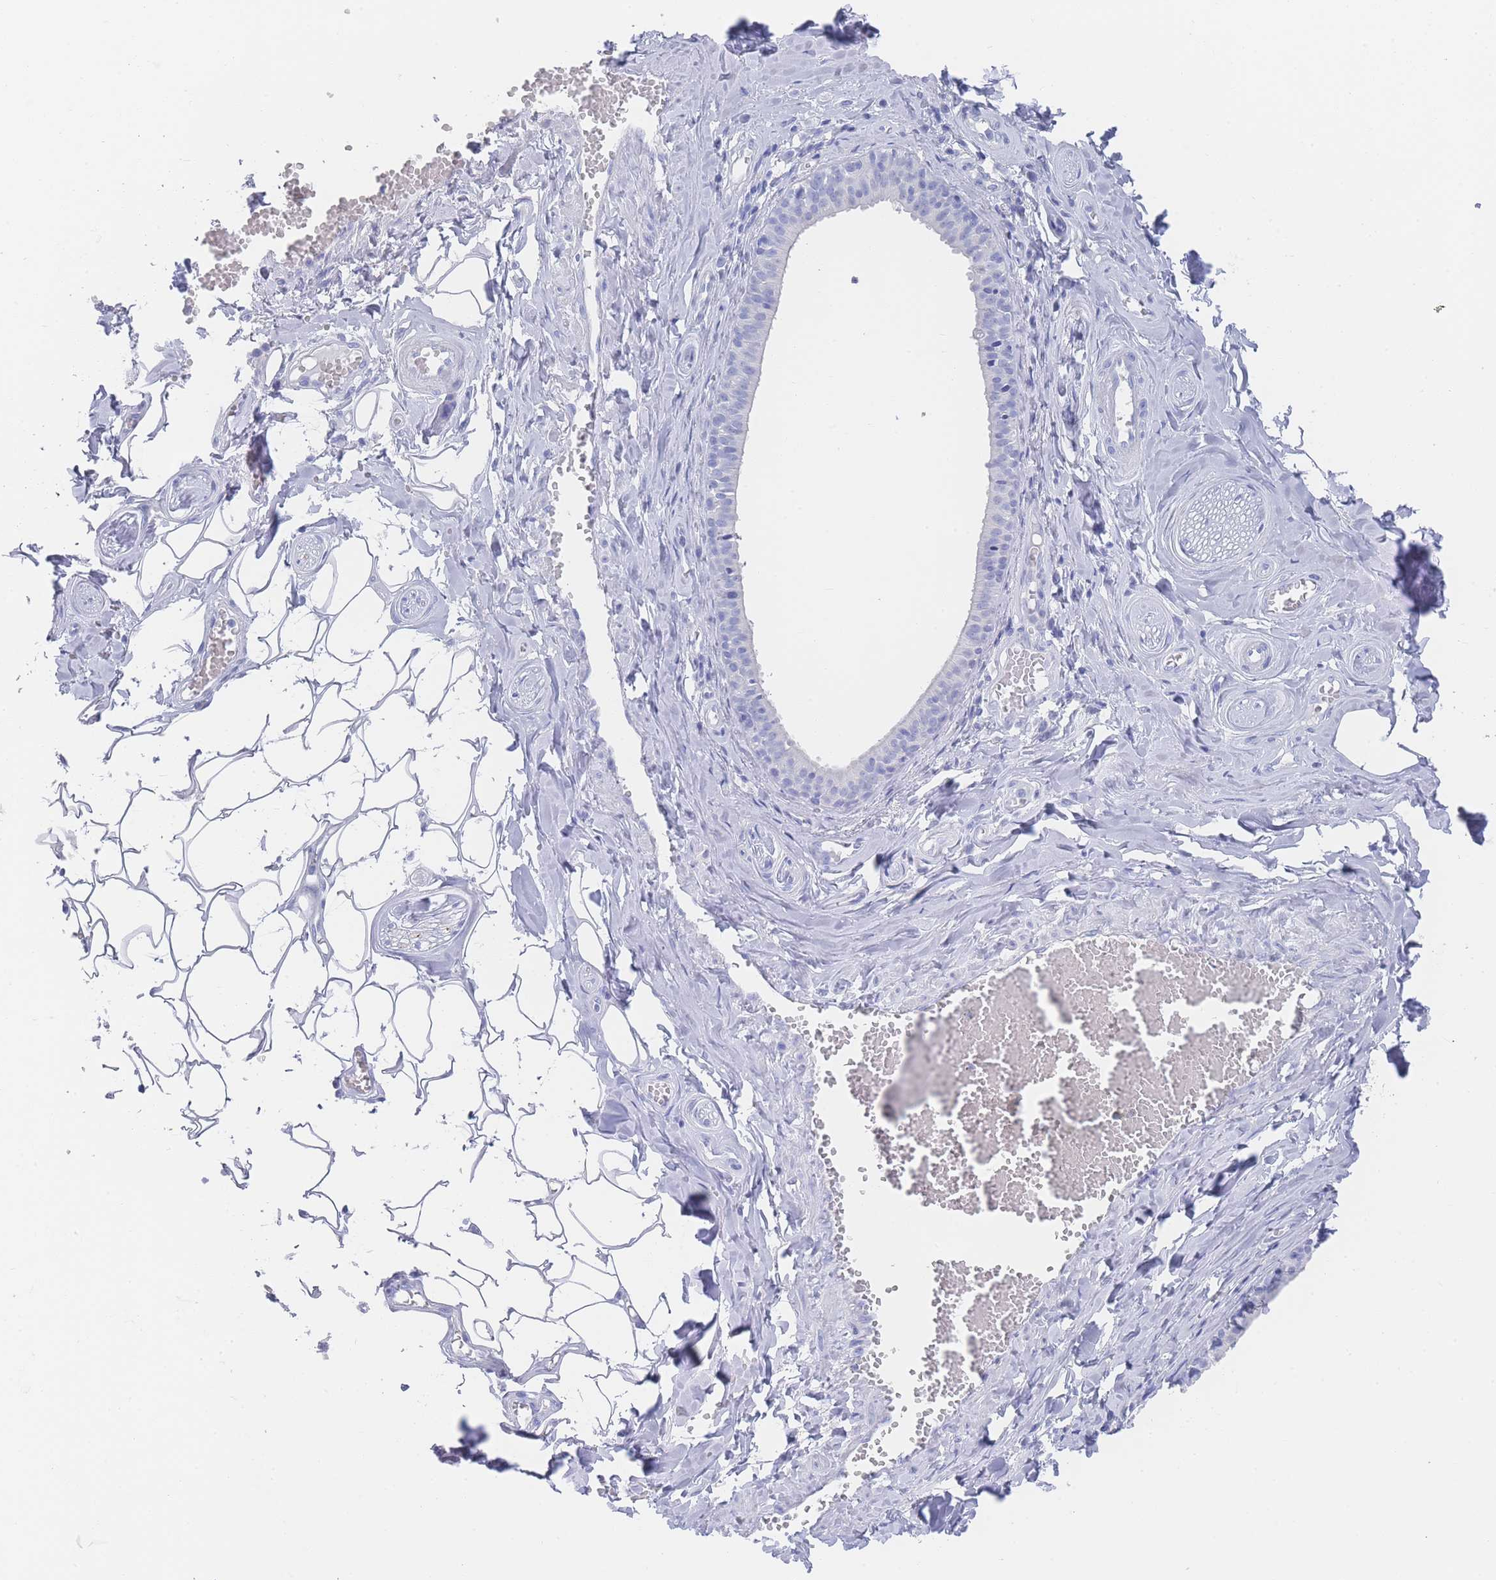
{"staining": {"intensity": "negative", "quantity": "none", "location": "none"}, "tissue": "salivary gland", "cell_type": "Glandular cells", "image_type": "normal", "snomed": [{"axis": "morphology", "description": "Normal tissue, NOS"}, {"axis": "topography", "description": "Salivary gland"}], "caption": "This micrograph is of benign salivary gland stained with IHC to label a protein in brown with the nuclei are counter-stained blue. There is no staining in glandular cells.", "gene": "LRRC37A2", "patient": {"sex": "male", "age": 62}}